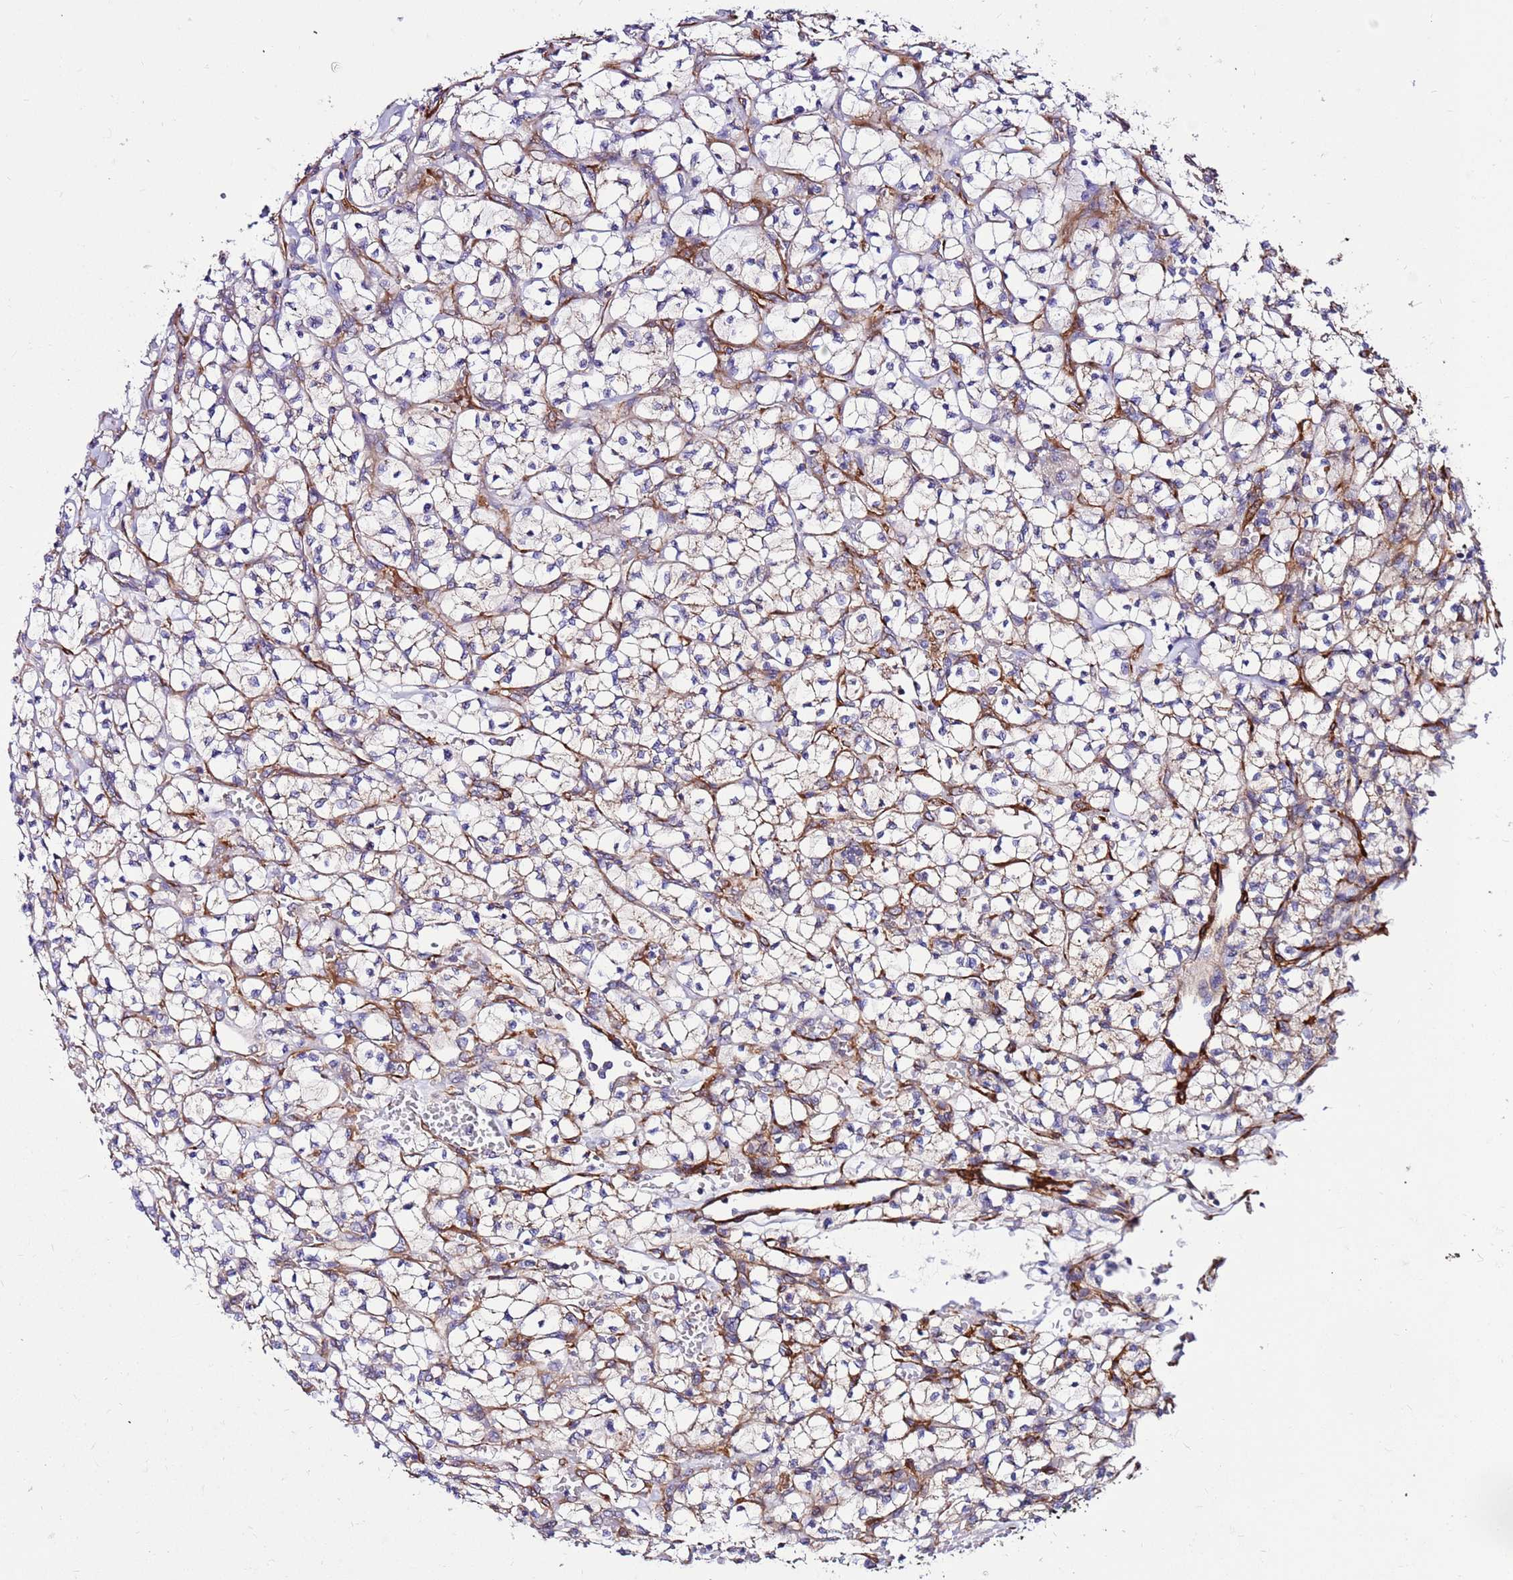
{"staining": {"intensity": "weak", "quantity": "<25%", "location": "cytoplasmic/membranous"}, "tissue": "renal cancer", "cell_type": "Tumor cells", "image_type": "cancer", "snomed": [{"axis": "morphology", "description": "Adenocarcinoma, NOS"}, {"axis": "topography", "description": "Kidney"}], "caption": "Tumor cells show no significant protein expression in renal cancer (adenocarcinoma). (DAB immunohistochemistry with hematoxylin counter stain).", "gene": "EI24", "patient": {"sex": "female", "age": 64}}